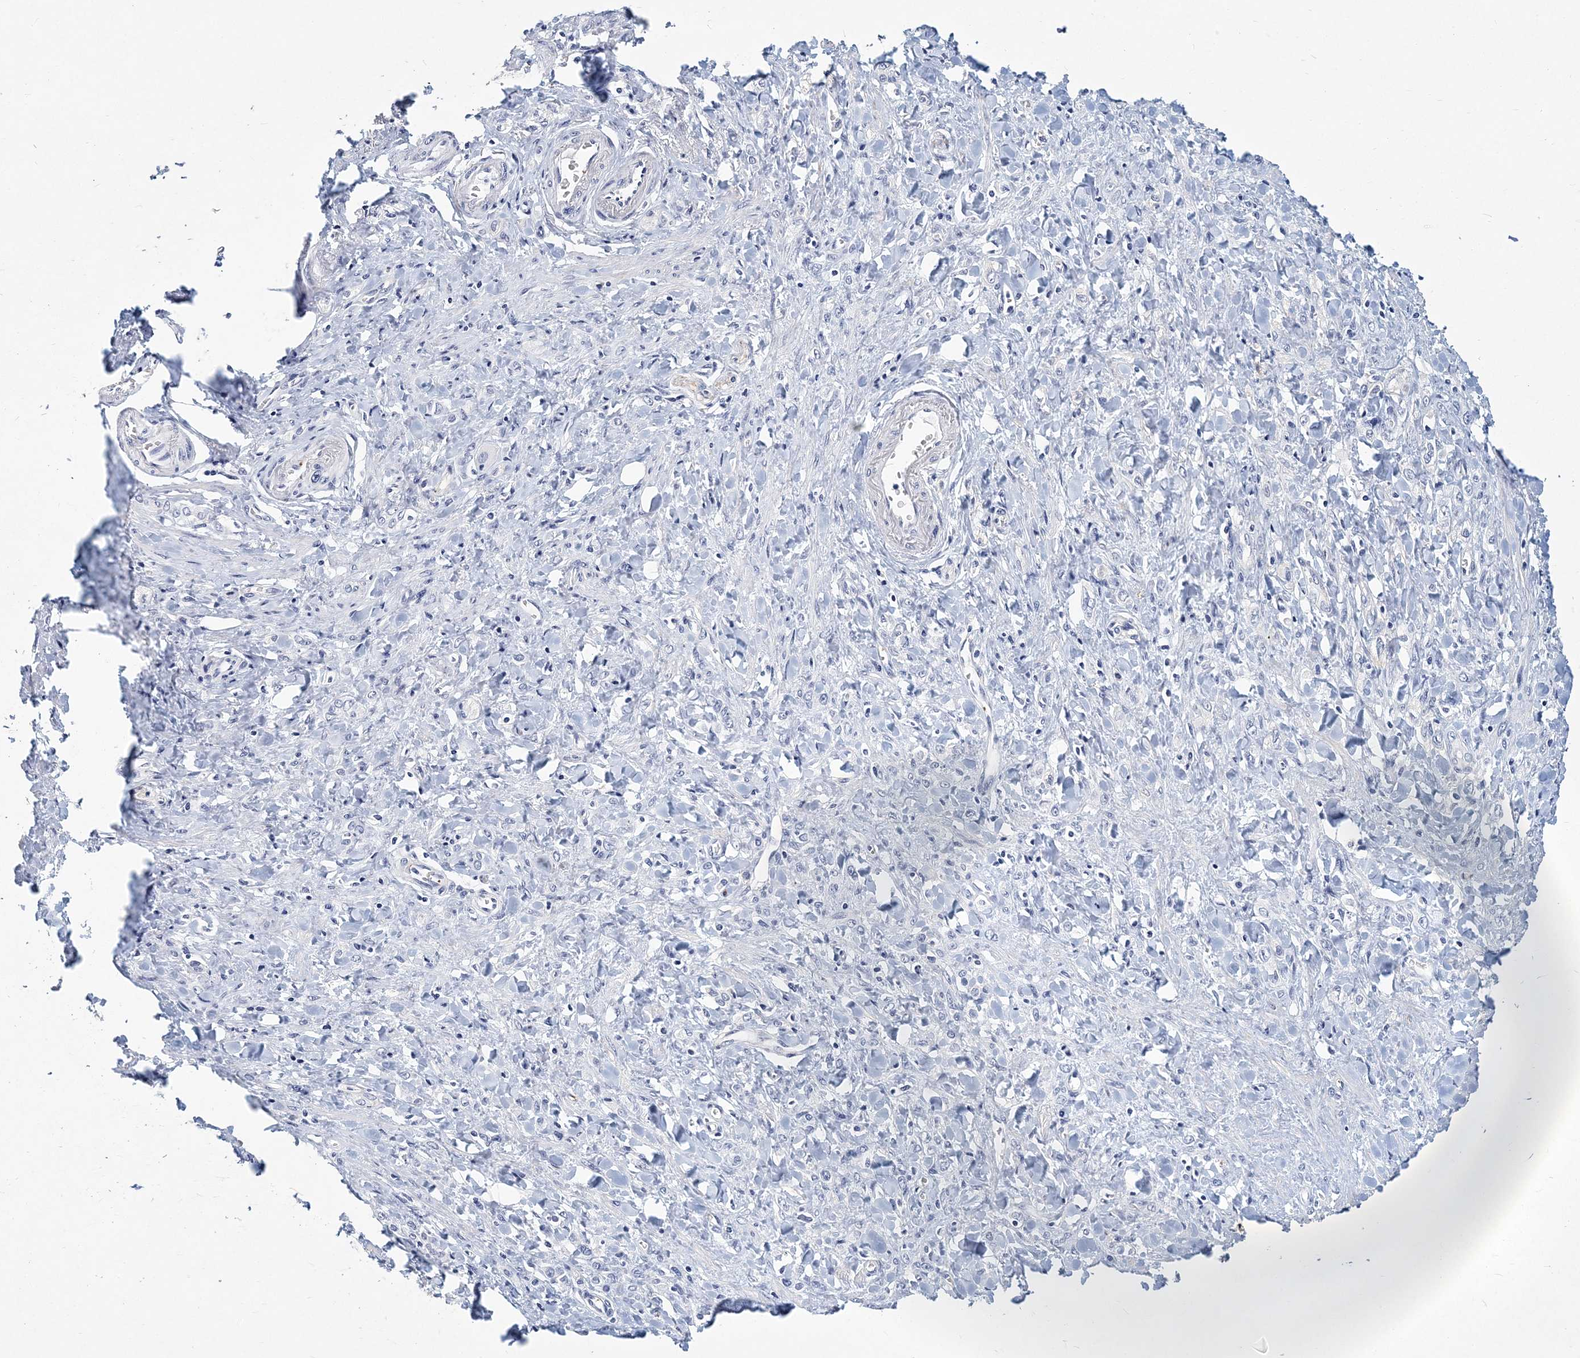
{"staining": {"intensity": "negative", "quantity": "none", "location": "none"}, "tissue": "stomach cancer", "cell_type": "Tumor cells", "image_type": "cancer", "snomed": [{"axis": "morphology", "description": "Normal tissue, NOS"}, {"axis": "morphology", "description": "Adenocarcinoma, NOS"}, {"axis": "topography", "description": "Stomach"}], "caption": "This is an immunohistochemistry photomicrograph of stomach cancer (adenocarcinoma). There is no expression in tumor cells.", "gene": "ITGA2B", "patient": {"sex": "male", "age": 82}}